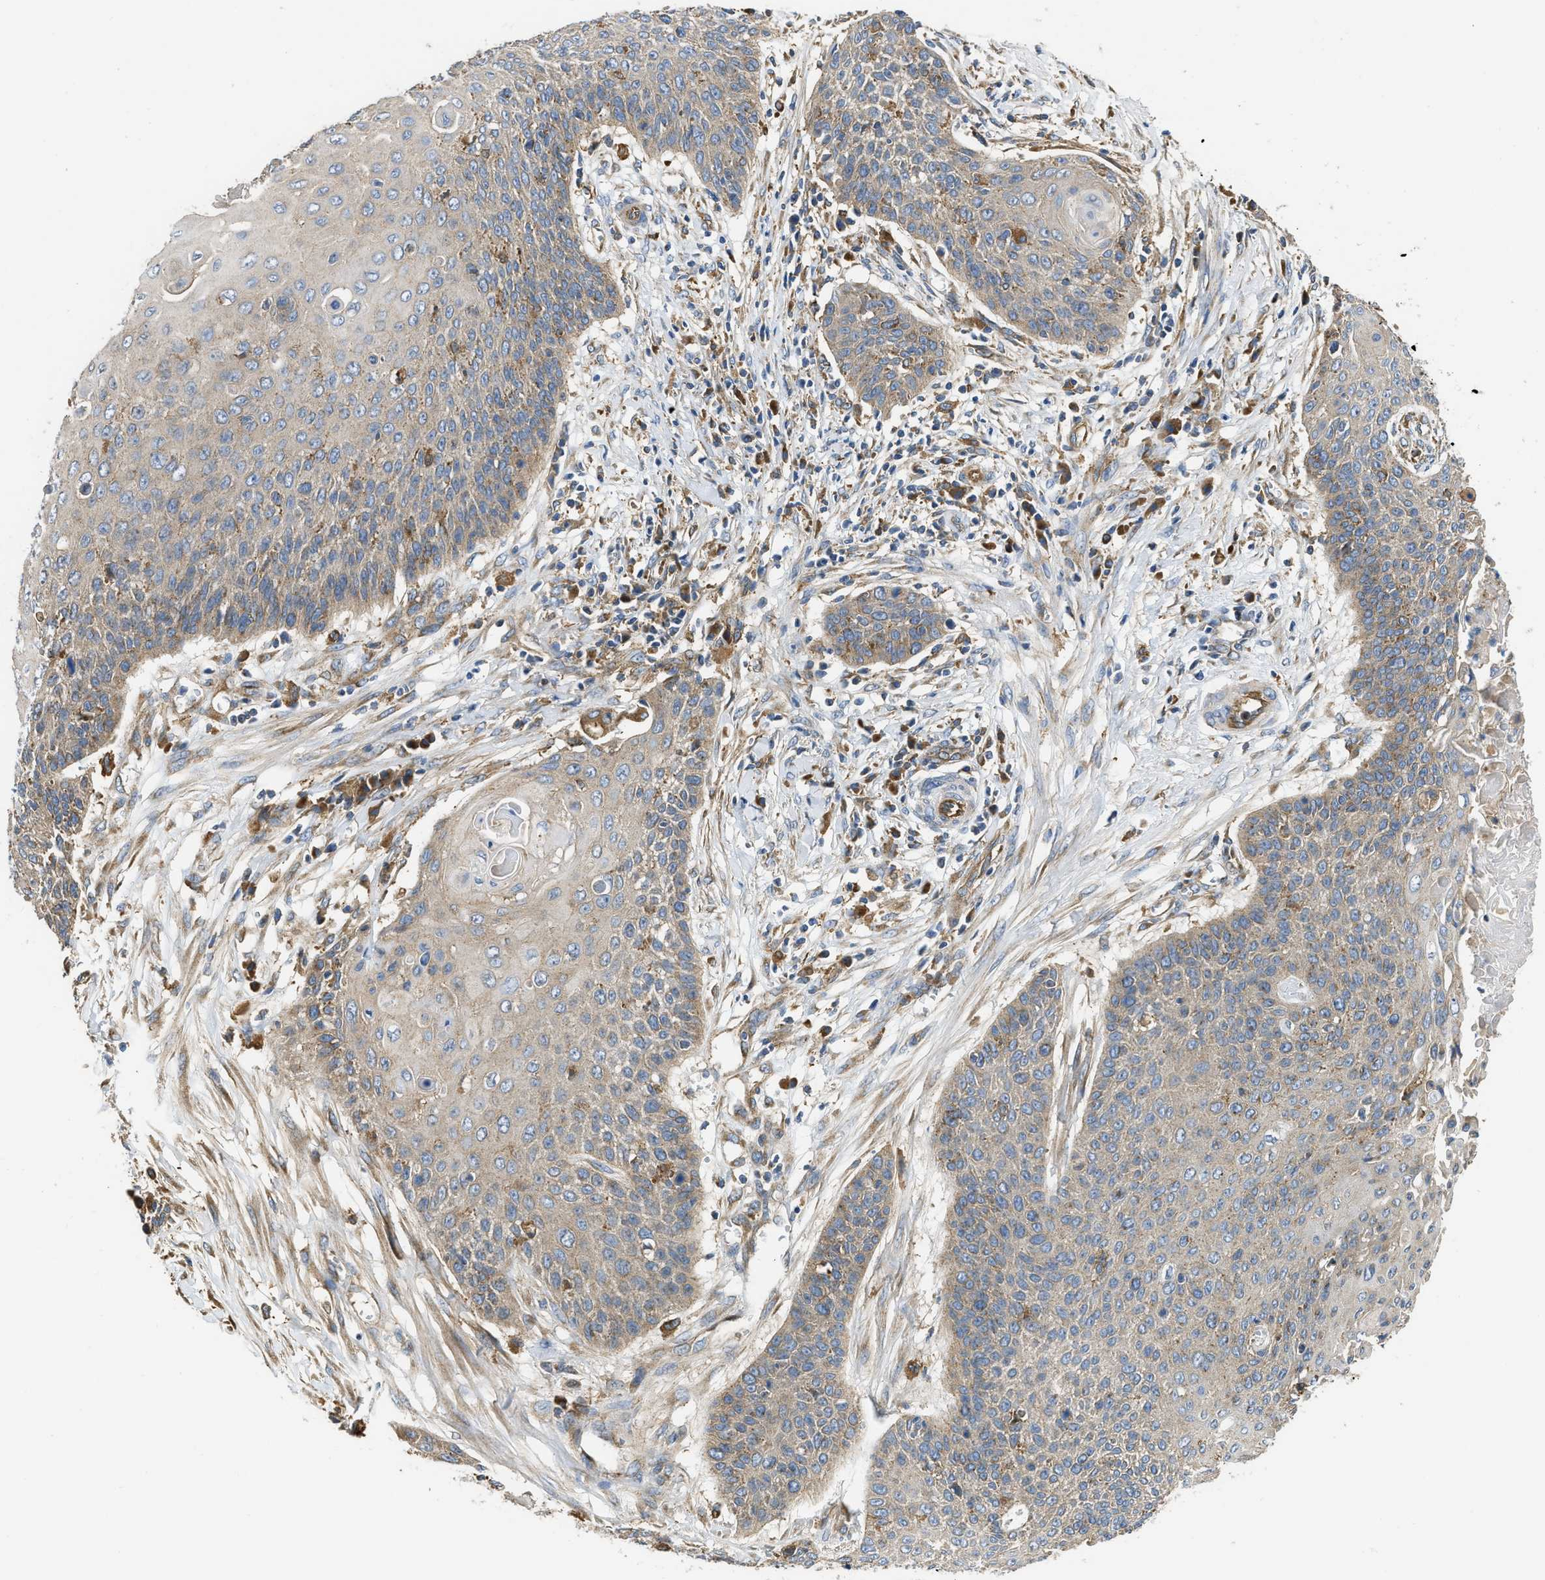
{"staining": {"intensity": "moderate", "quantity": "<25%", "location": "cytoplasmic/membranous"}, "tissue": "cervical cancer", "cell_type": "Tumor cells", "image_type": "cancer", "snomed": [{"axis": "morphology", "description": "Squamous cell carcinoma, NOS"}, {"axis": "topography", "description": "Cervix"}], "caption": "A micrograph of cervical squamous cell carcinoma stained for a protein demonstrates moderate cytoplasmic/membranous brown staining in tumor cells.", "gene": "FLNB", "patient": {"sex": "female", "age": 39}}